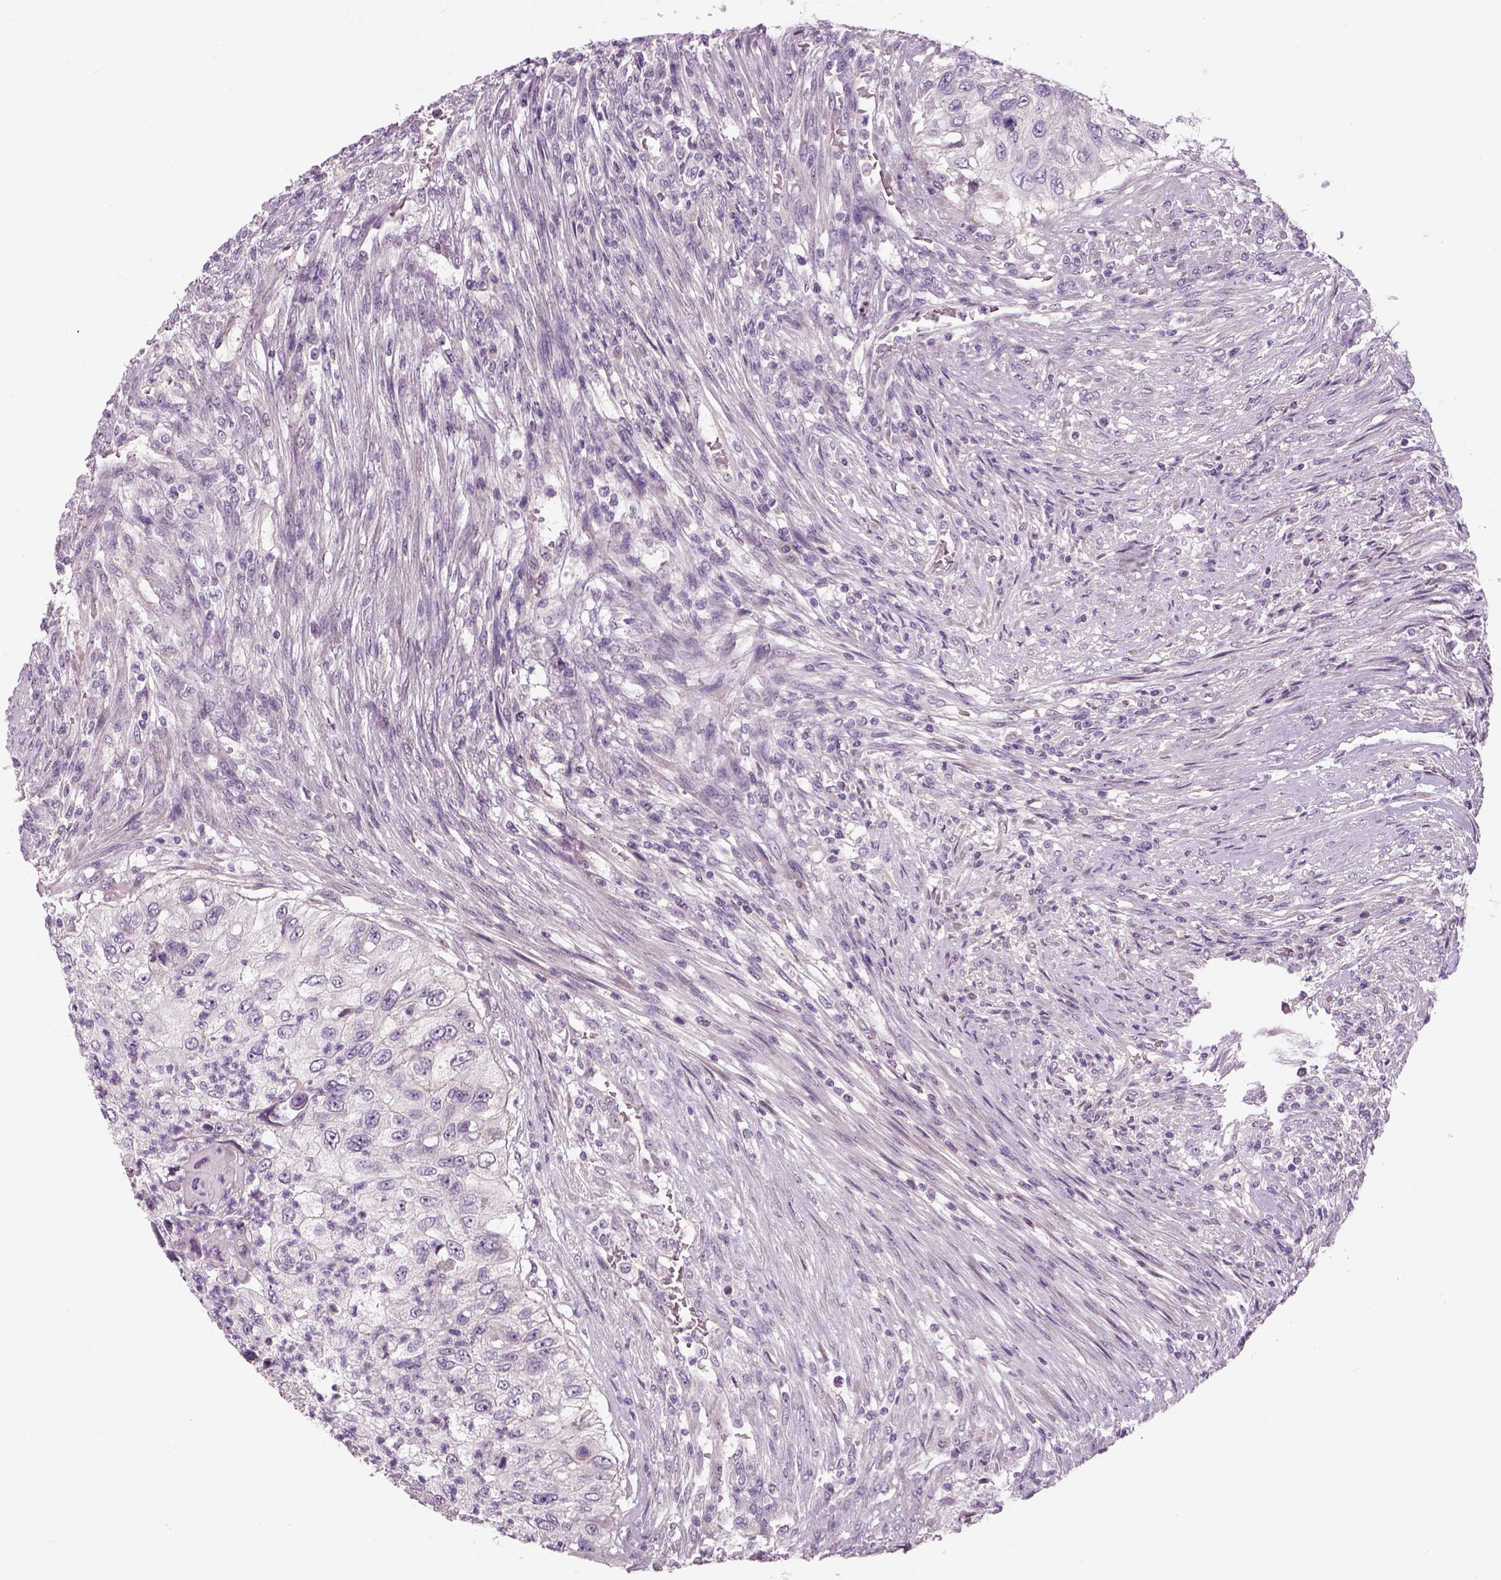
{"staining": {"intensity": "negative", "quantity": "none", "location": "none"}, "tissue": "urothelial cancer", "cell_type": "Tumor cells", "image_type": "cancer", "snomed": [{"axis": "morphology", "description": "Urothelial carcinoma, High grade"}, {"axis": "topography", "description": "Urinary bladder"}], "caption": "This is an IHC photomicrograph of human urothelial carcinoma (high-grade). There is no positivity in tumor cells.", "gene": "NECAB1", "patient": {"sex": "female", "age": 60}}